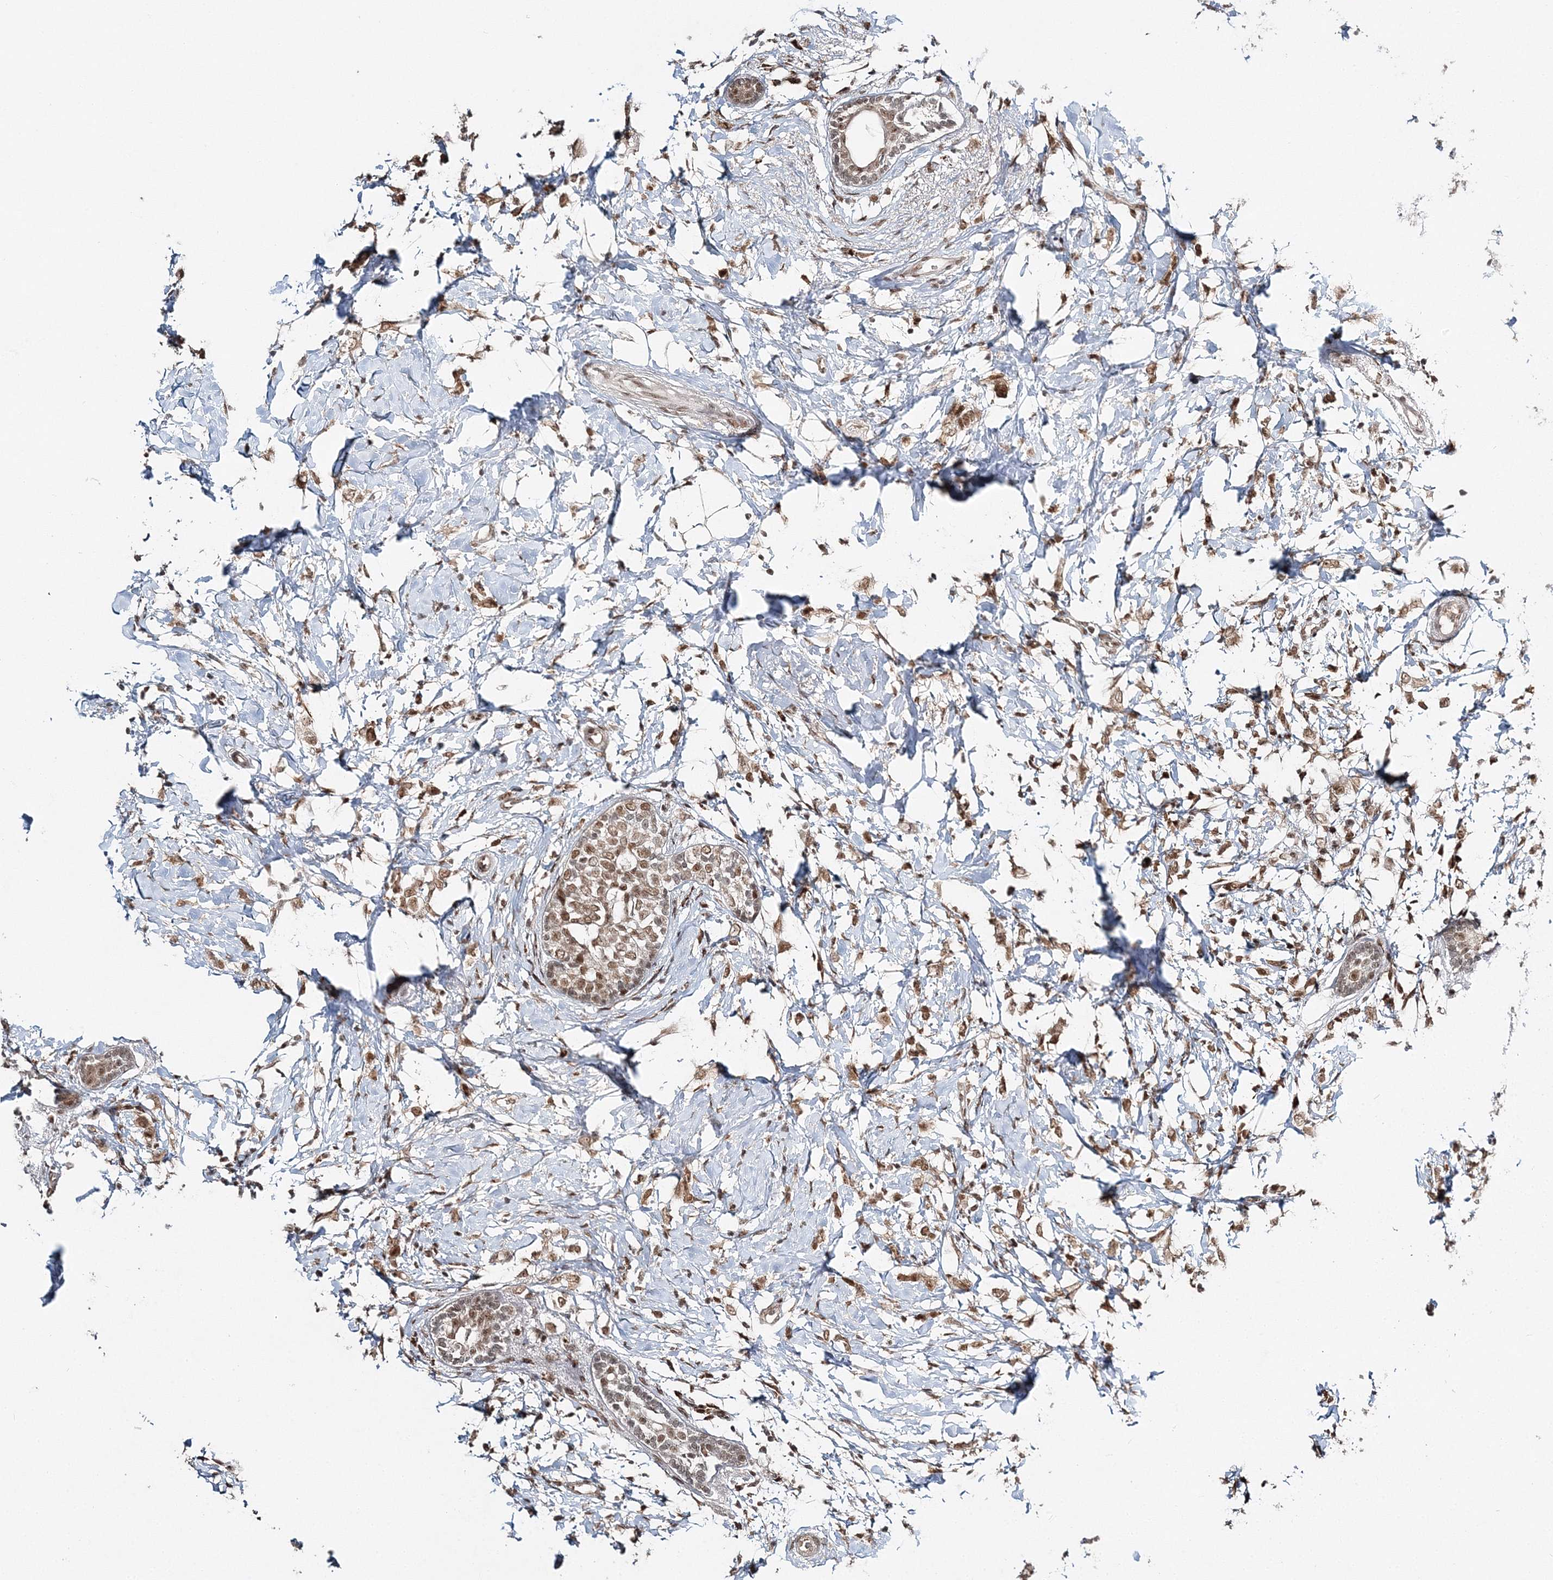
{"staining": {"intensity": "moderate", "quantity": ">75%", "location": "nuclear"}, "tissue": "breast cancer", "cell_type": "Tumor cells", "image_type": "cancer", "snomed": [{"axis": "morphology", "description": "Normal tissue, NOS"}, {"axis": "morphology", "description": "Lobular carcinoma"}, {"axis": "topography", "description": "Breast"}], "caption": "Human breast cancer (lobular carcinoma) stained with a protein marker exhibits moderate staining in tumor cells.", "gene": "QRICH1", "patient": {"sex": "female", "age": 47}}